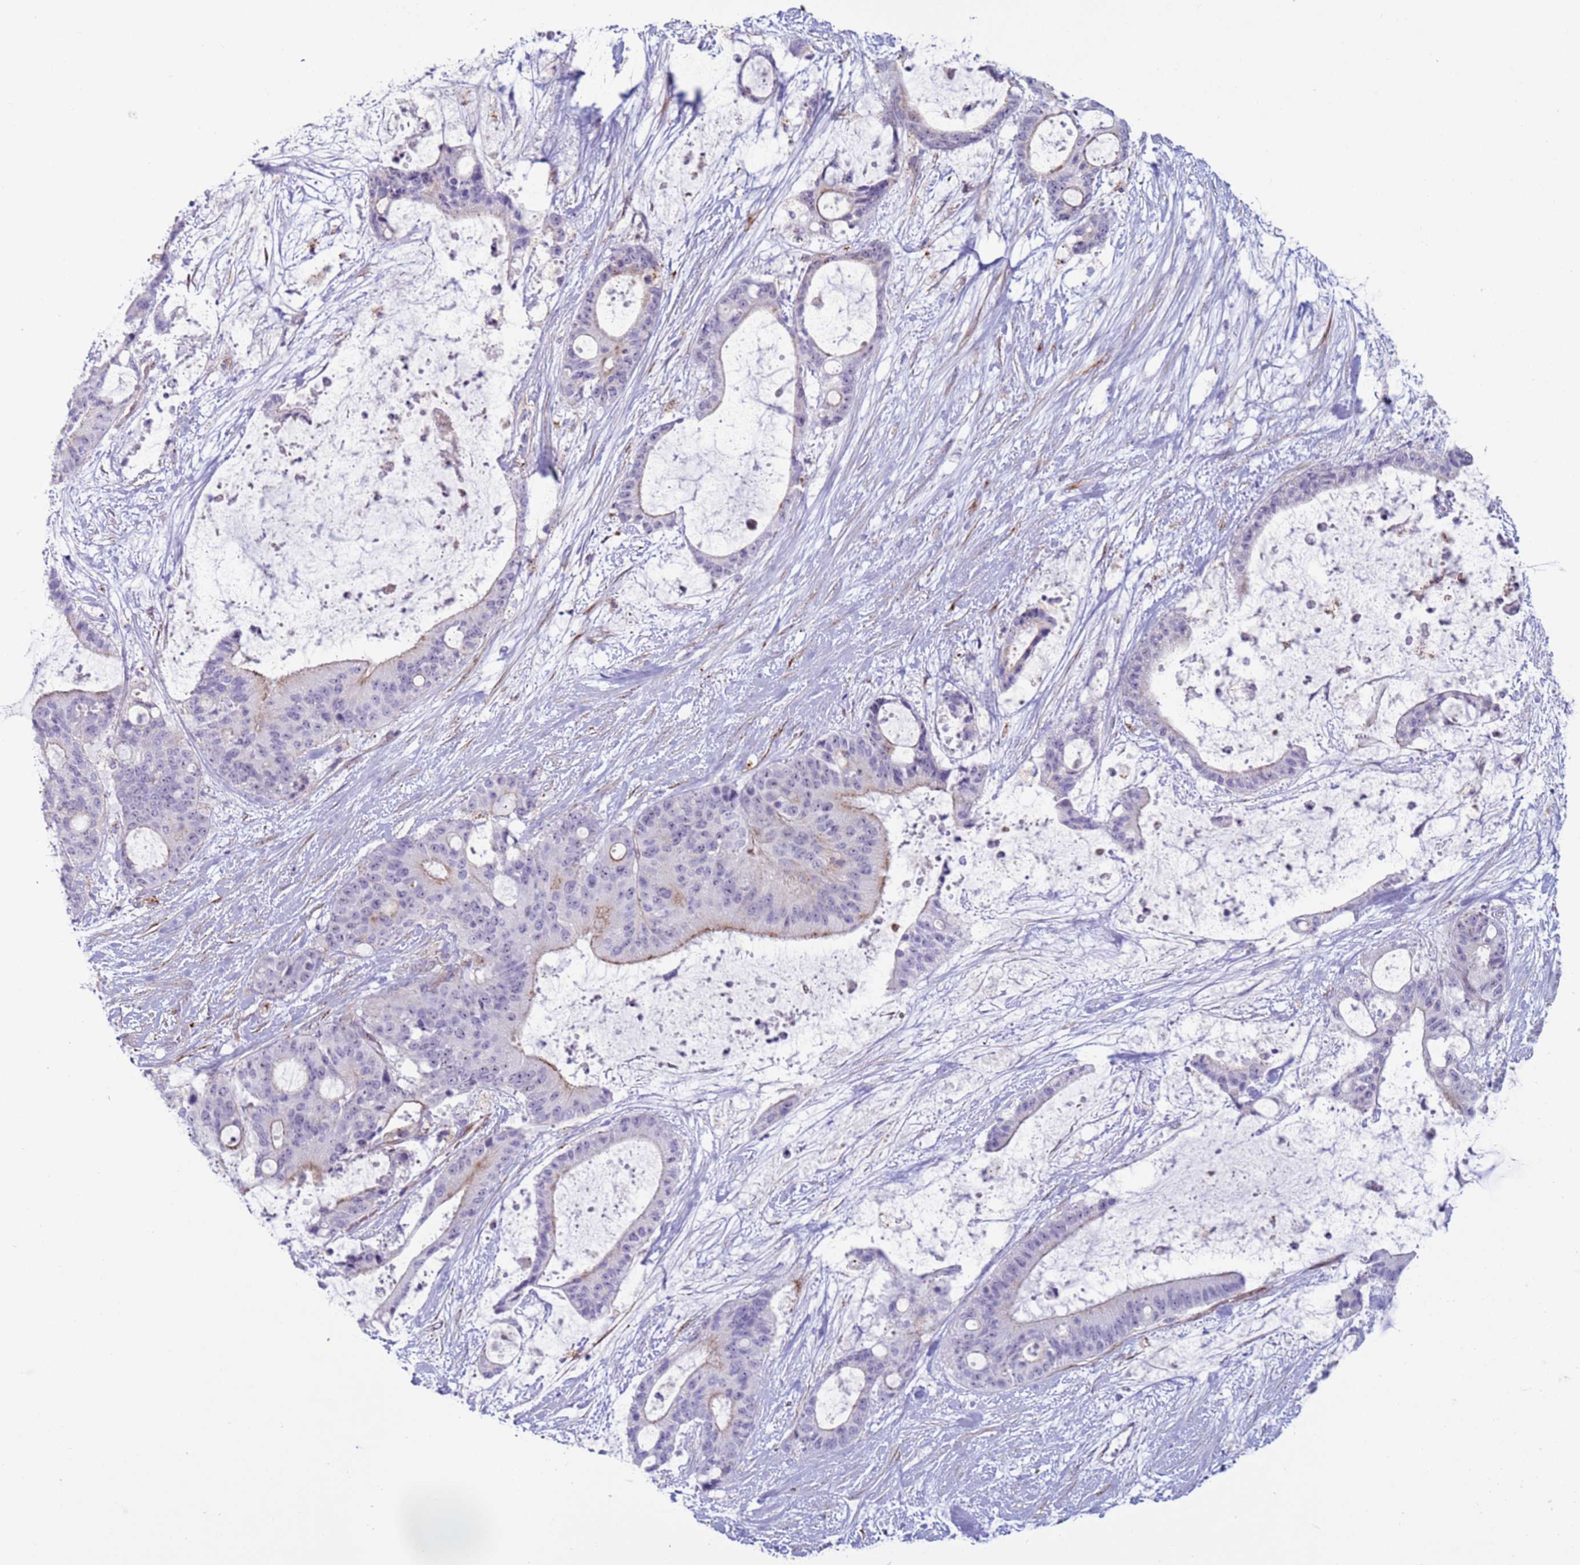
{"staining": {"intensity": "weak", "quantity": "<25%", "location": "cytoplasmic/membranous"}, "tissue": "liver cancer", "cell_type": "Tumor cells", "image_type": "cancer", "snomed": [{"axis": "morphology", "description": "Normal tissue, NOS"}, {"axis": "morphology", "description": "Cholangiocarcinoma"}, {"axis": "topography", "description": "Liver"}, {"axis": "topography", "description": "Peripheral nerve tissue"}], "caption": "Tumor cells are negative for brown protein staining in liver cancer.", "gene": "HEATR1", "patient": {"sex": "female", "age": 73}}